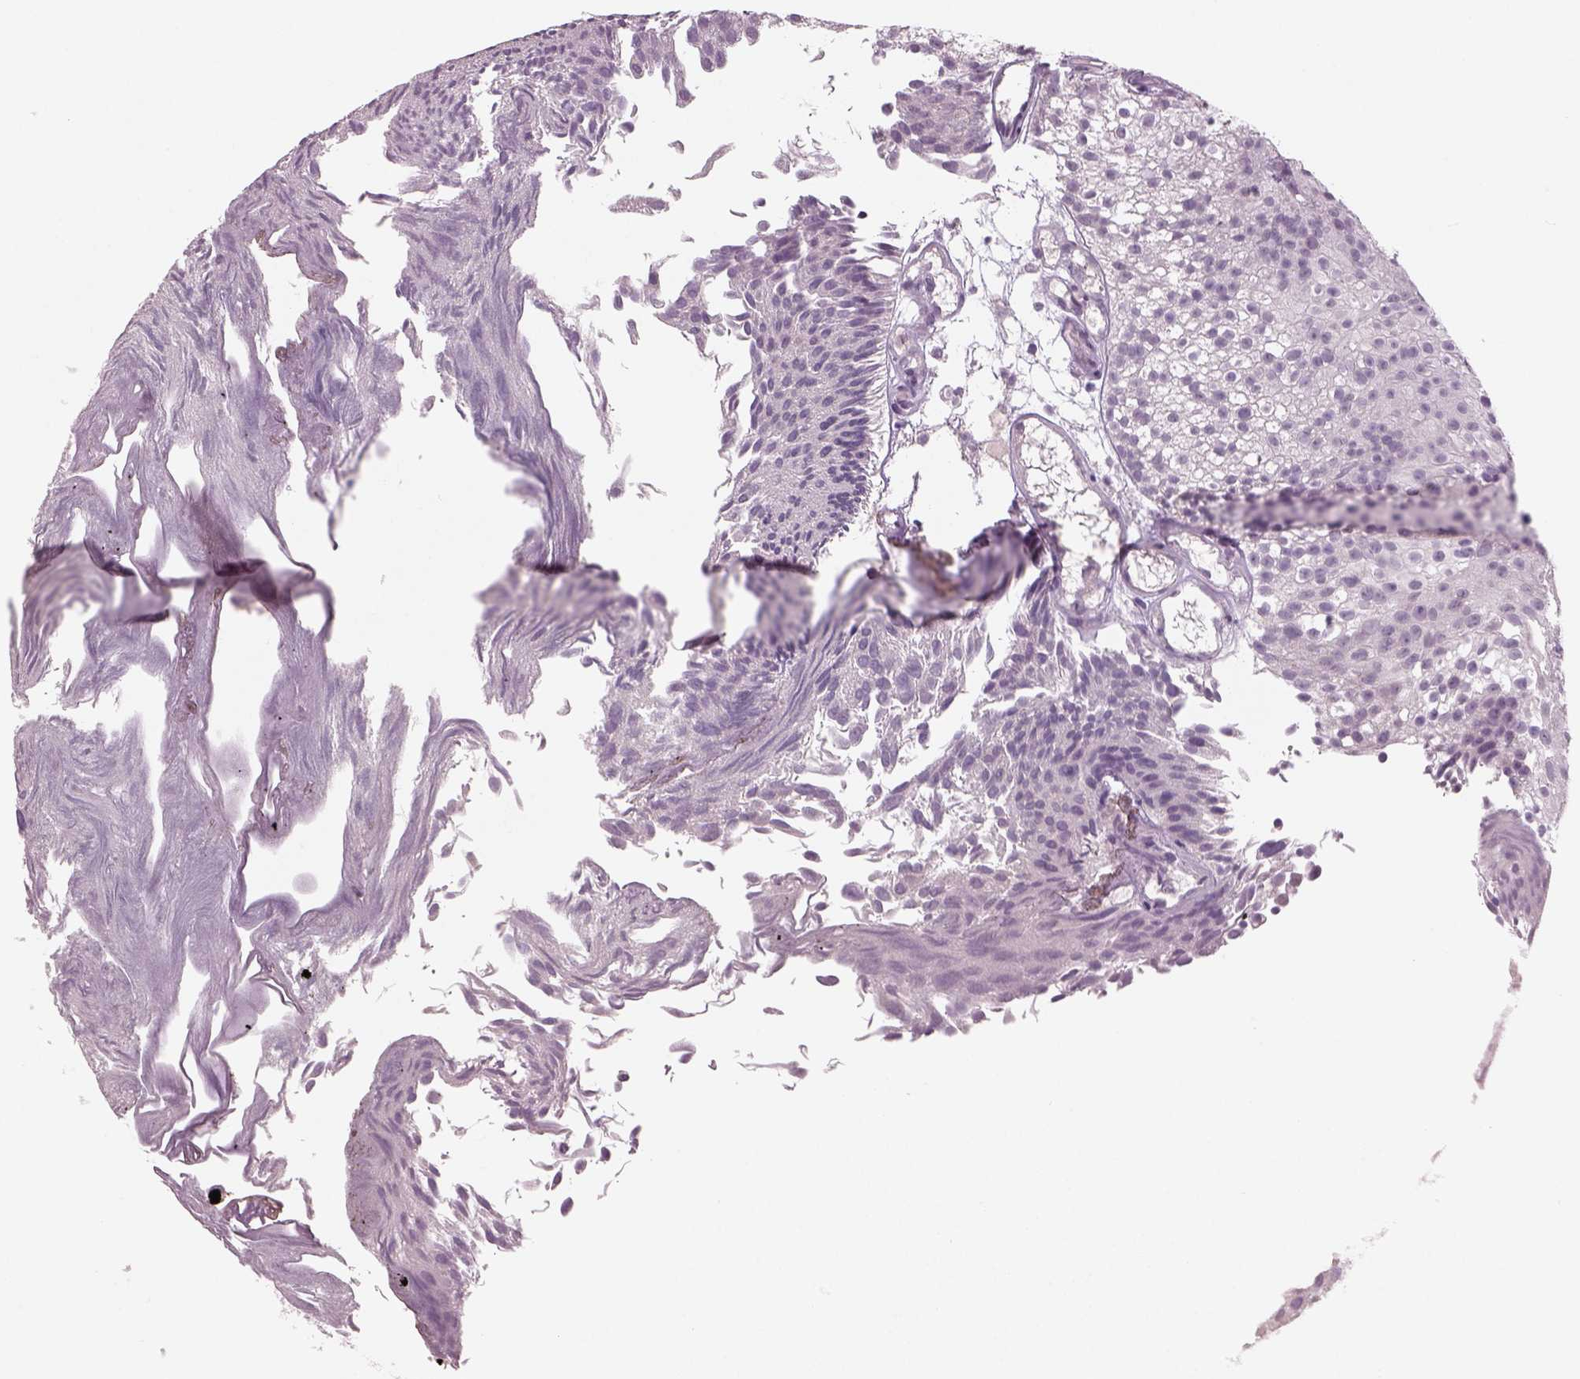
{"staining": {"intensity": "negative", "quantity": "none", "location": "none"}, "tissue": "urothelial cancer", "cell_type": "Tumor cells", "image_type": "cancer", "snomed": [{"axis": "morphology", "description": "Urothelial carcinoma, Low grade"}, {"axis": "topography", "description": "Urinary bladder"}], "caption": "Photomicrograph shows no protein positivity in tumor cells of urothelial cancer tissue.", "gene": "PENK", "patient": {"sex": "male", "age": 70}}